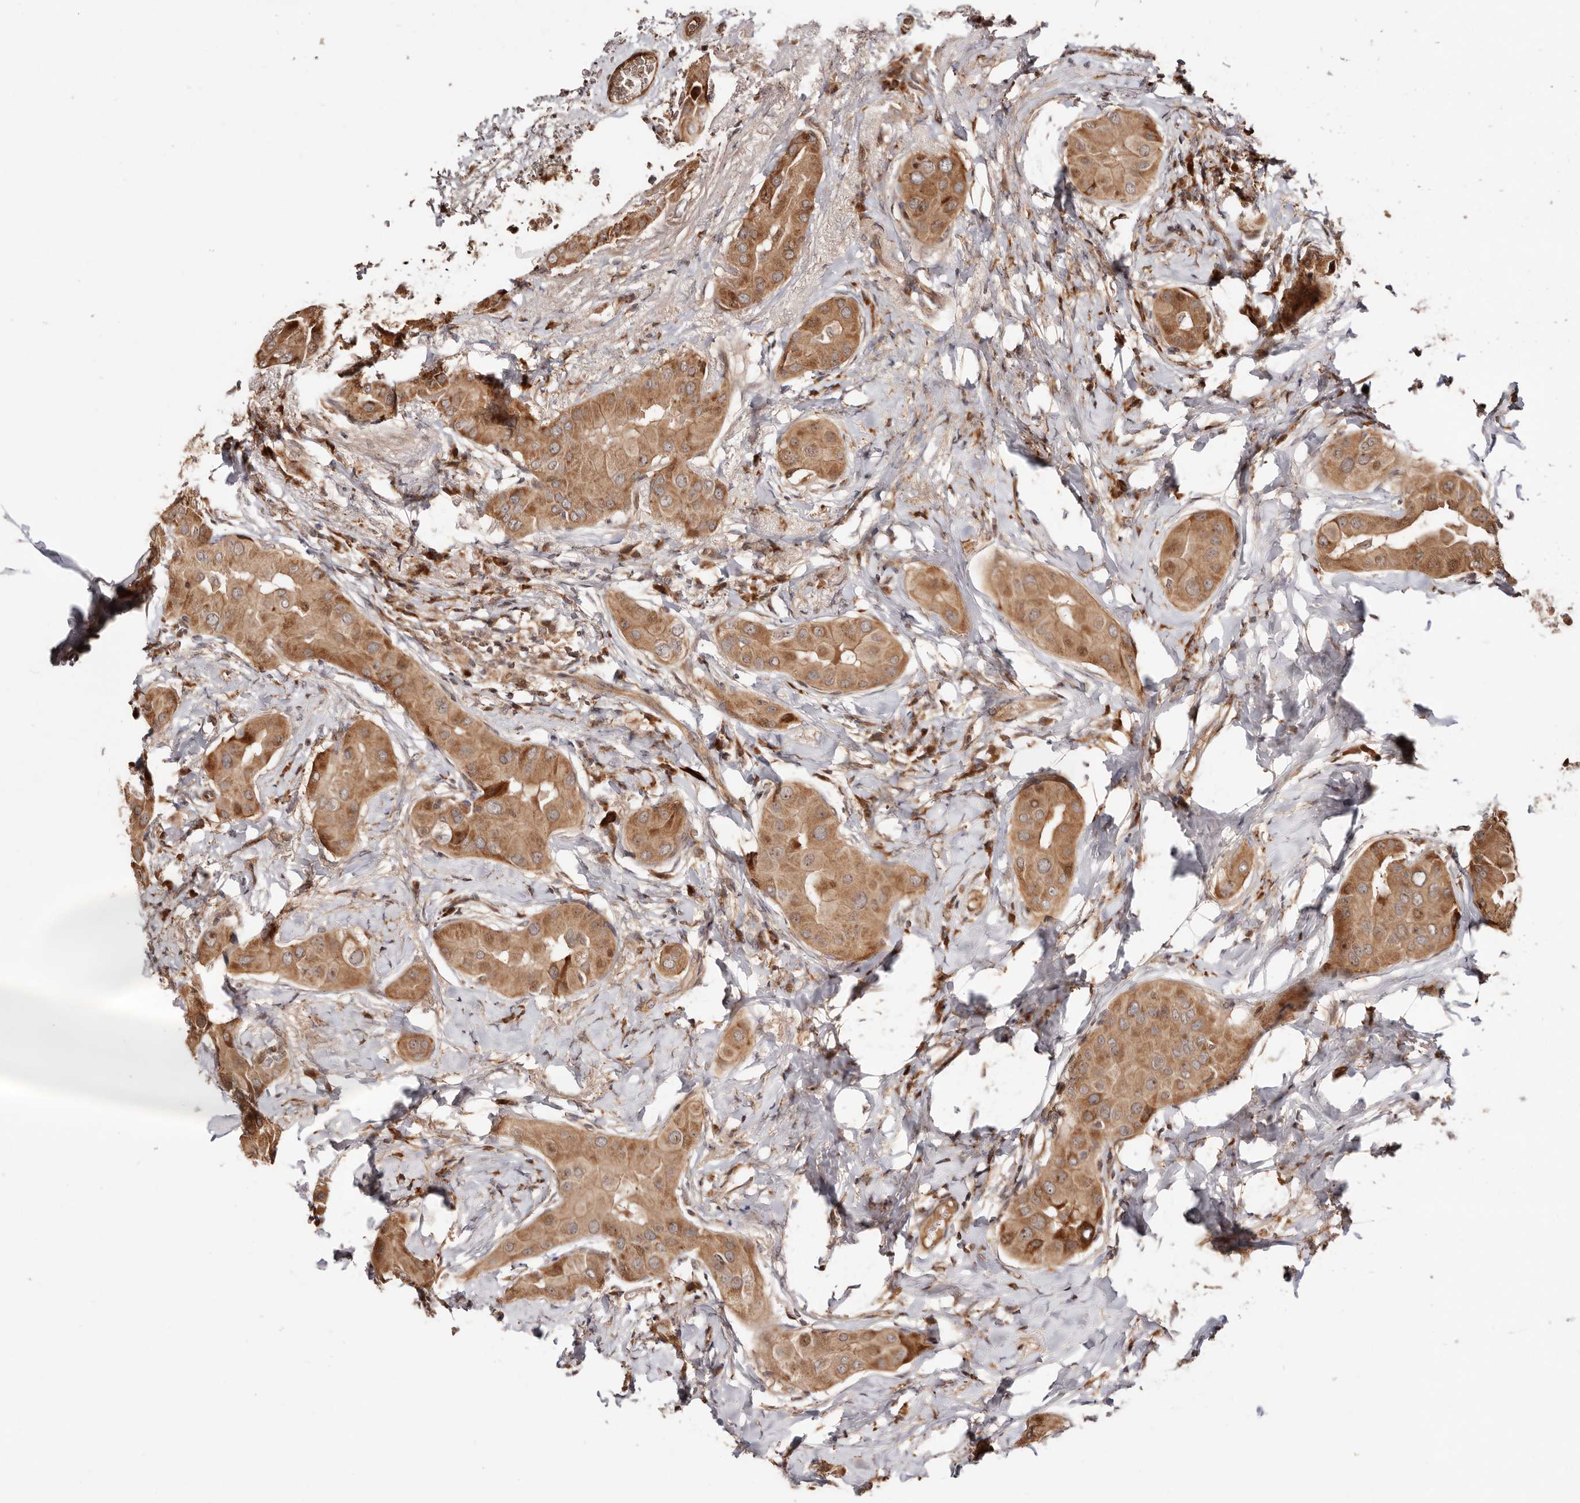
{"staining": {"intensity": "moderate", "quantity": ">75%", "location": "cytoplasmic/membranous,nuclear"}, "tissue": "thyroid cancer", "cell_type": "Tumor cells", "image_type": "cancer", "snomed": [{"axis": "morphology", "description": "Papillary adenocarcinoma, NOS"}, {"axis": "topography", "description": "Thyroid gland"}], "caption": "There is medium levels of moderate cytoplasmic/membranous and nuclear positivity in tumor cells of papillary adenocarcinoma (thyroid), as demonstrated by immunohistochemical staining (brown color).", "gene": "PTPN22", "patient": {"sex": "male", "age": 33}}